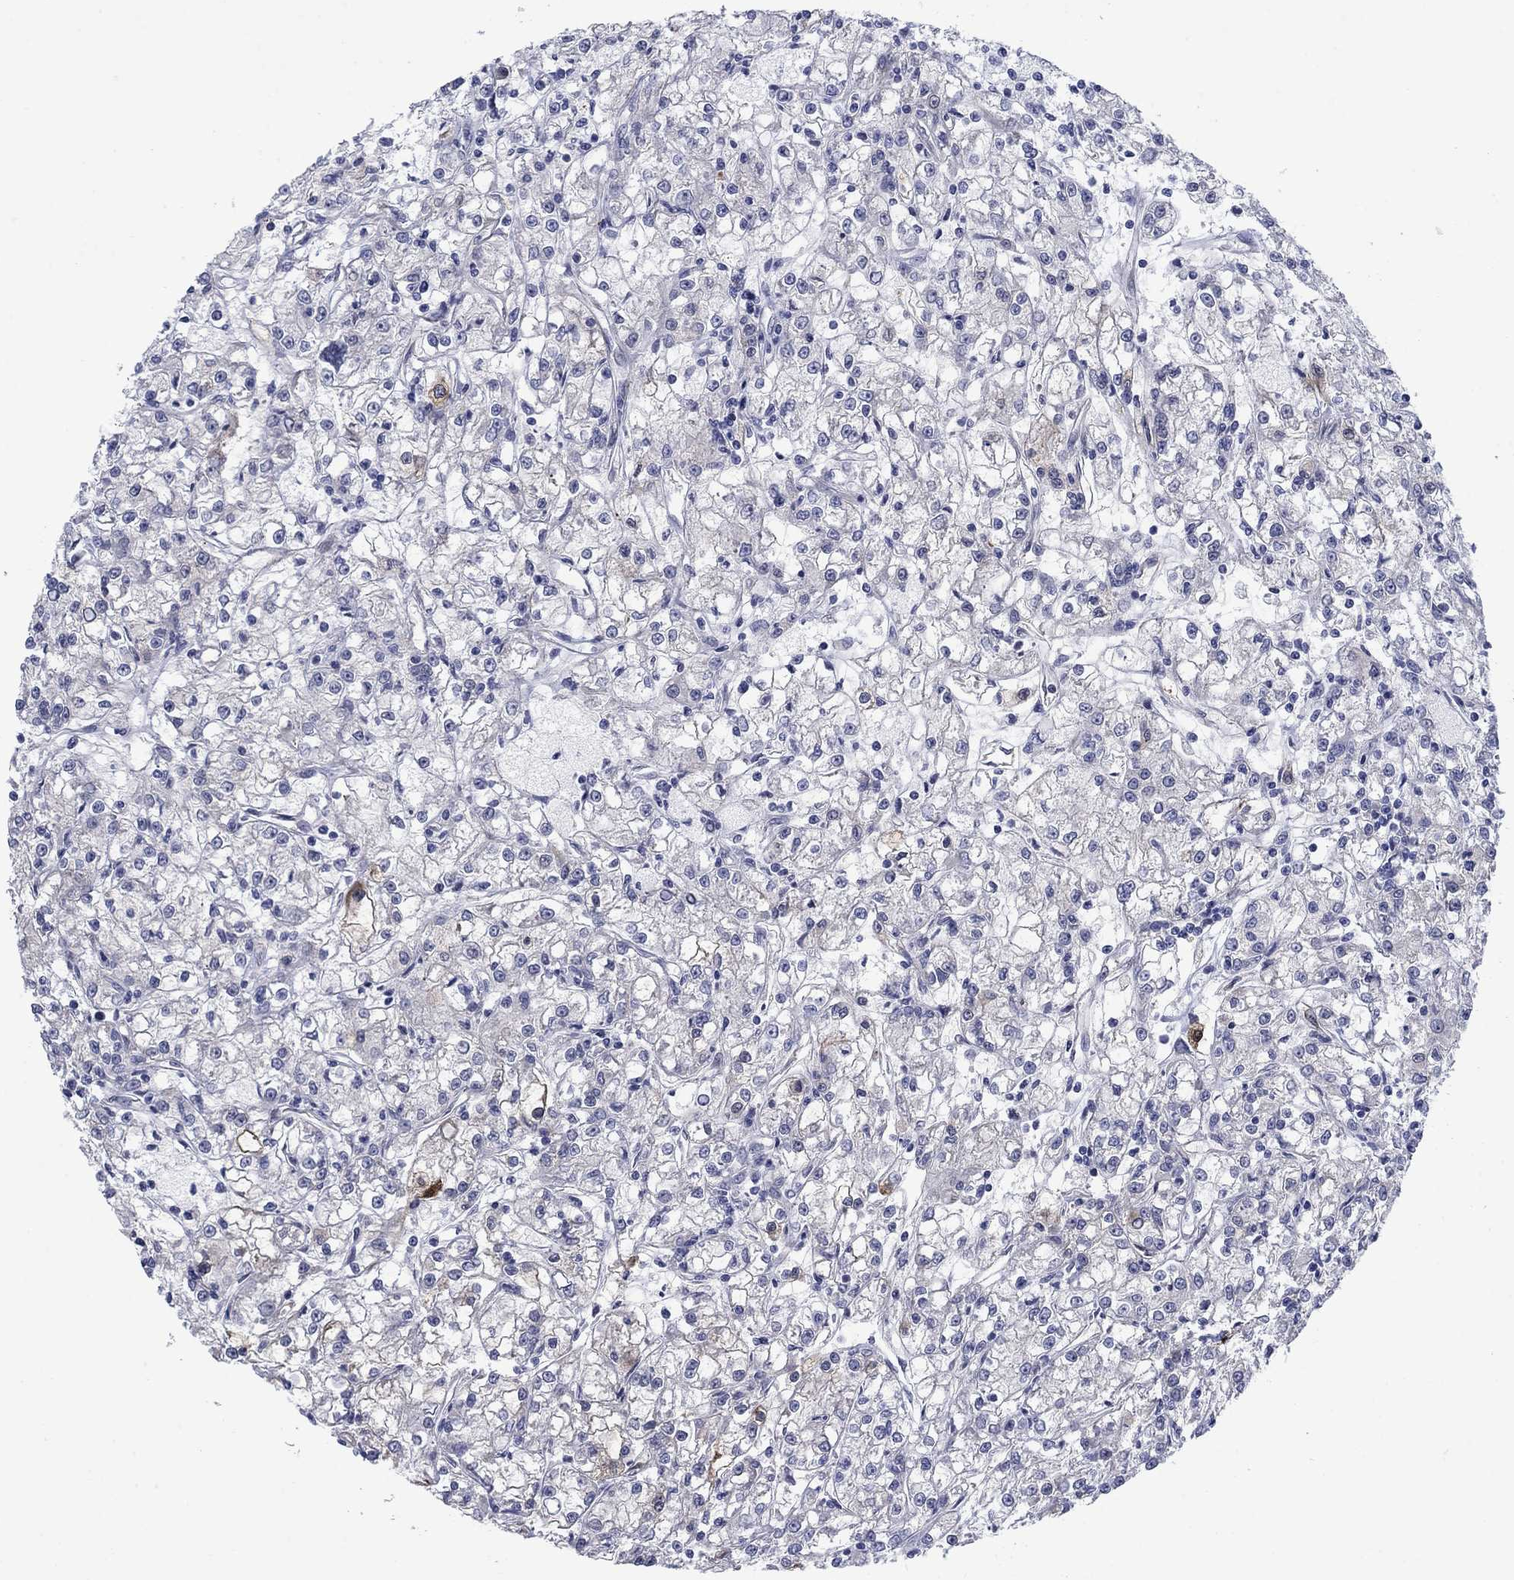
{"staining": {"intensity": "moderate", "quantity": "<25%", "location": "cytoplasmic/membranous"}, "tissue": "renal cancer", "cell_type": "Tumor cells", "image_type": "cancer", "snomed": [{"axis": "morphology", "description": "Adenocarcinoma, NOS"}, {"axis": "topography", "description": "Kidney"}], "caption": "Adenocarcinoma (renal) tissue demonstrates moderate cytoplasmic/membranous expression in about <25% of tumor cells, visualized by immunohistochemistry.", "gene": "FXR1", "patient": {"sex": "female", "age": 59}}